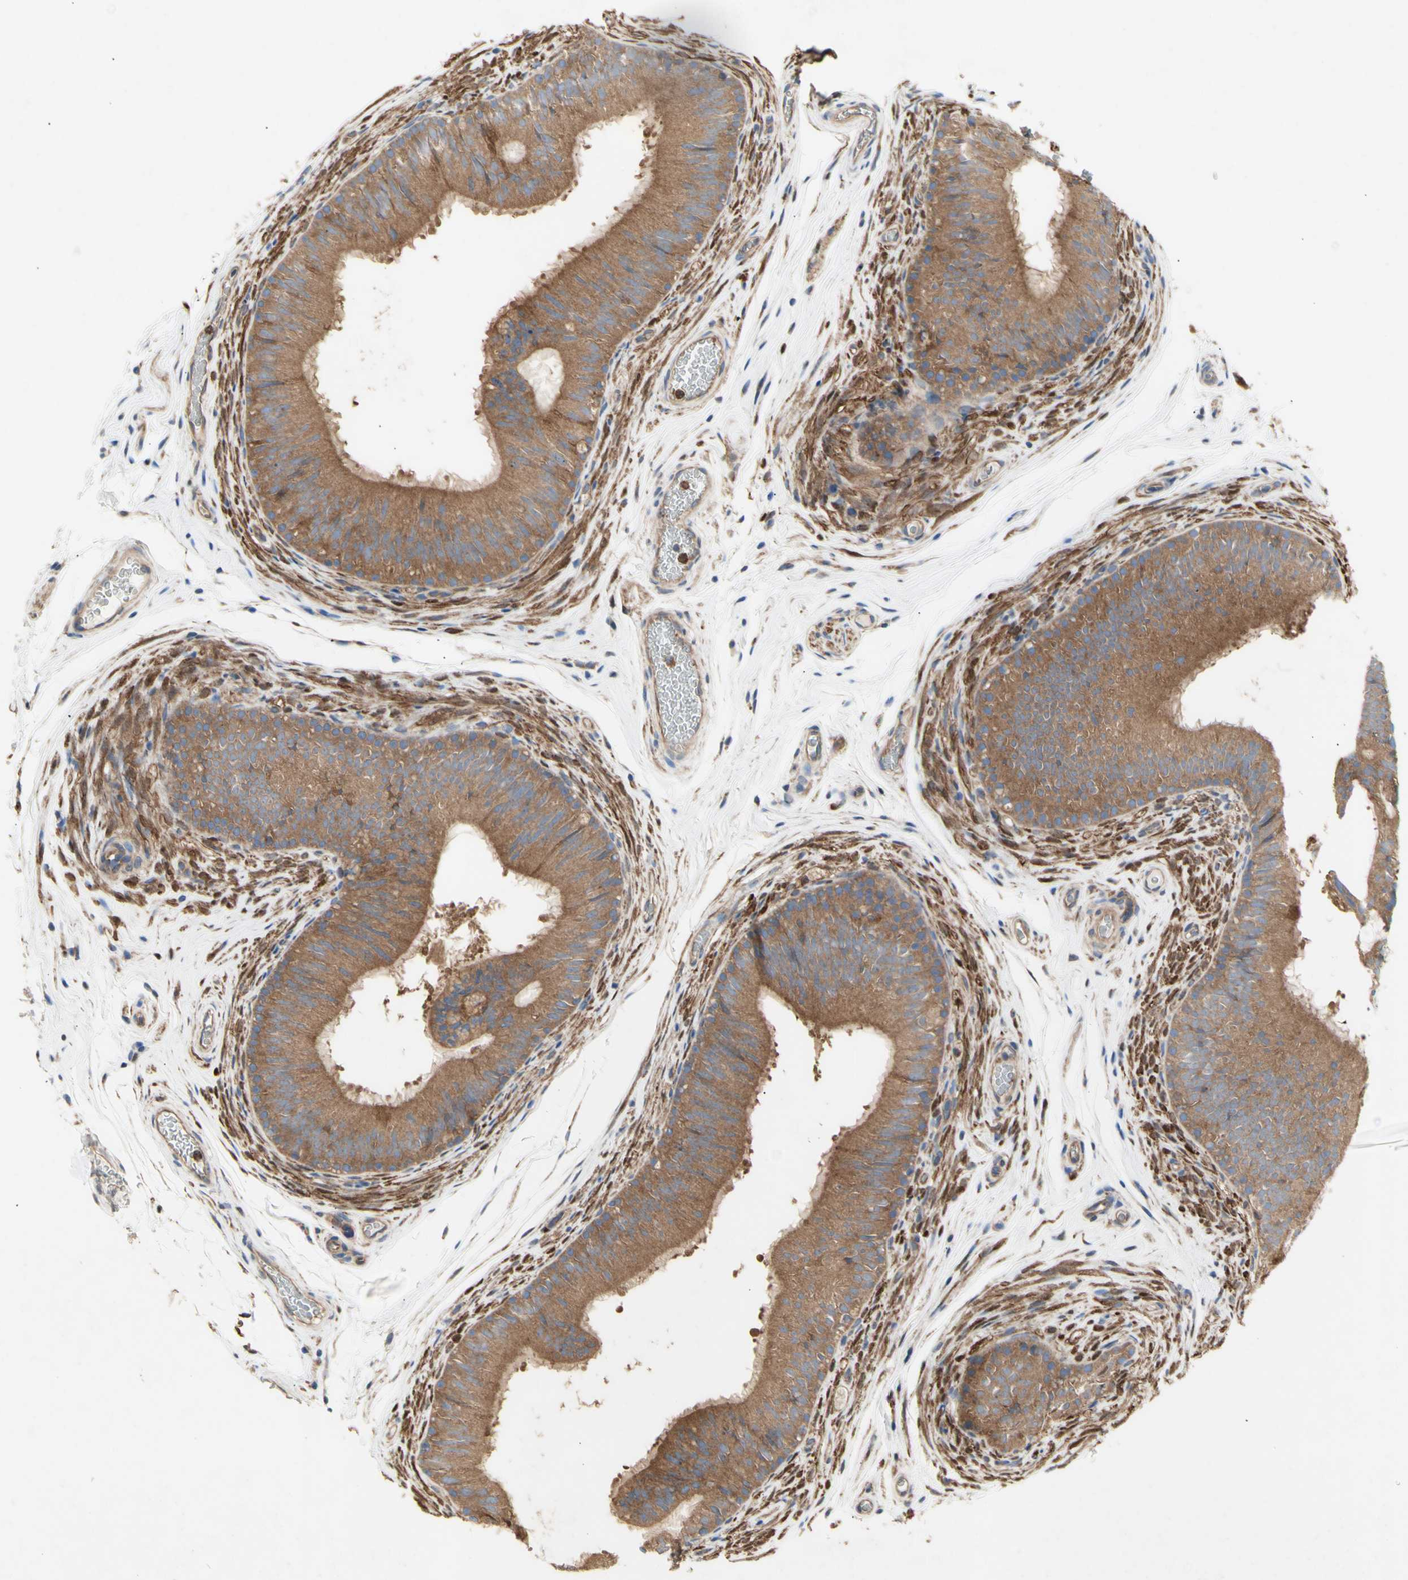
{"staining": {"intensity": "moderate", "quantity": ">75%", "location": "cytoplasmic/membranous"}, "tissue": "epididymis", "cell_type": "Glandular cells", "image_type": "normal", "snomed": [{"axis": "morphology", "description": "Normal tissue, NOS"}, {"axis": "topography", "description": "Epididymis"}], "caption": "Immunohistochemistry (IHC) (DAB) staining of normal epididymis reveals moderate cytoplasmic/membranous protein positivity in approximately >75% of glandular cells. Using DAB (brown) and hematoxylin (blue) stains, captured at high magnification using brightfield microscopy.", "gene": "KLC1", "patient": {"sex": "male", "age": 36}}